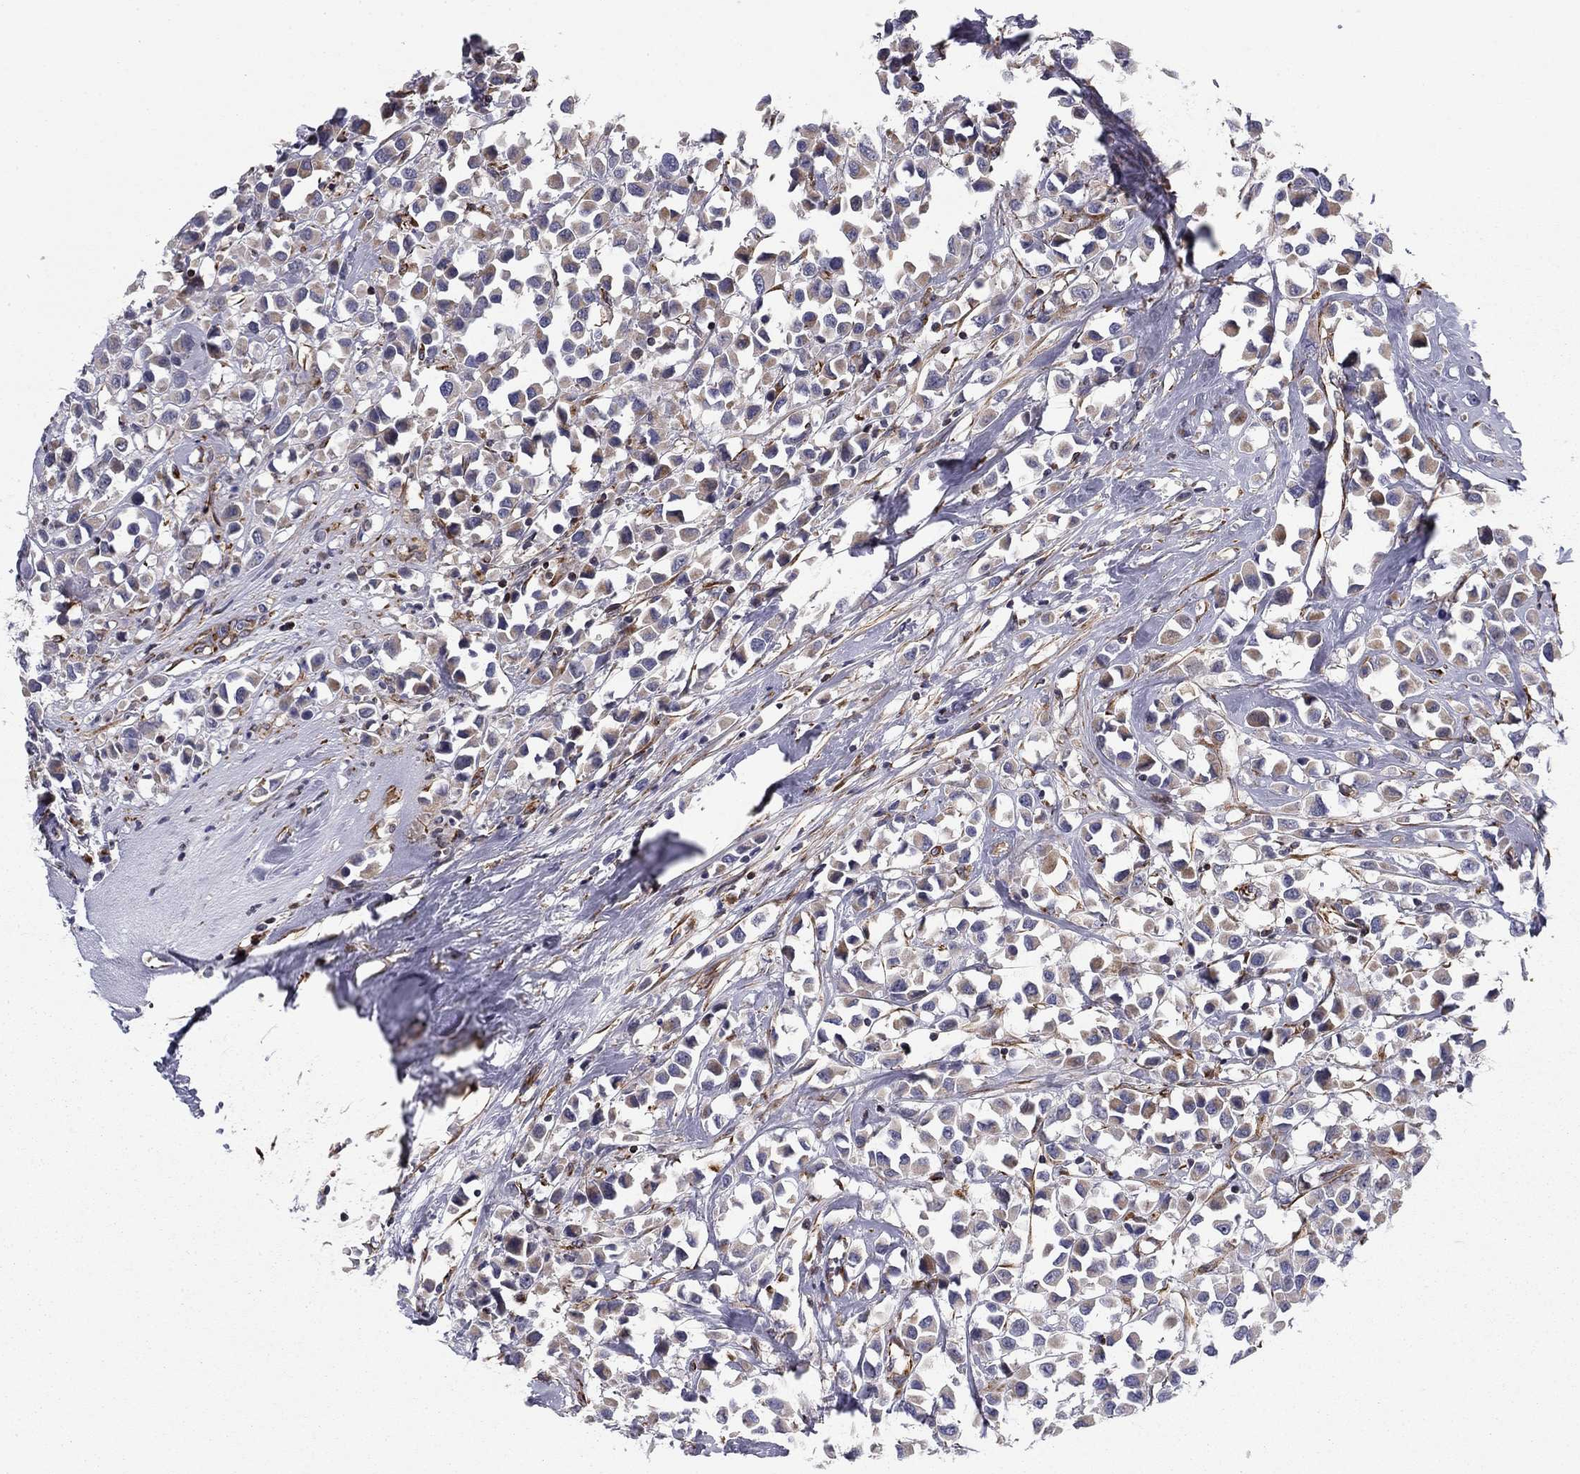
{"staining": {"intensity": "weak", "quantity": "<25%", "location": "cytoplasmic/membranous"}, "tissue": "breast cancer", "cell_type": "Tumor cells", "image_type": "cancer", "snomed": [{"axis": "morphology", "description": "Duct carcinoma"}, {"axis": "topography", "description": "Breast"}], "caption": "IHC histopathology image of neoplastic tissue: human breast cancer (intraductal carcinoma) stained with DAB (3,3'-diaminobenzidine) shows no significant protein staining in tumor cells. (DAB (3,3'-diaminobenzidine) immunohistochemistry with hematoxylin counter stain).", "gene": "CLSTN1", "patient": {"sex": "female", "age": 61}}